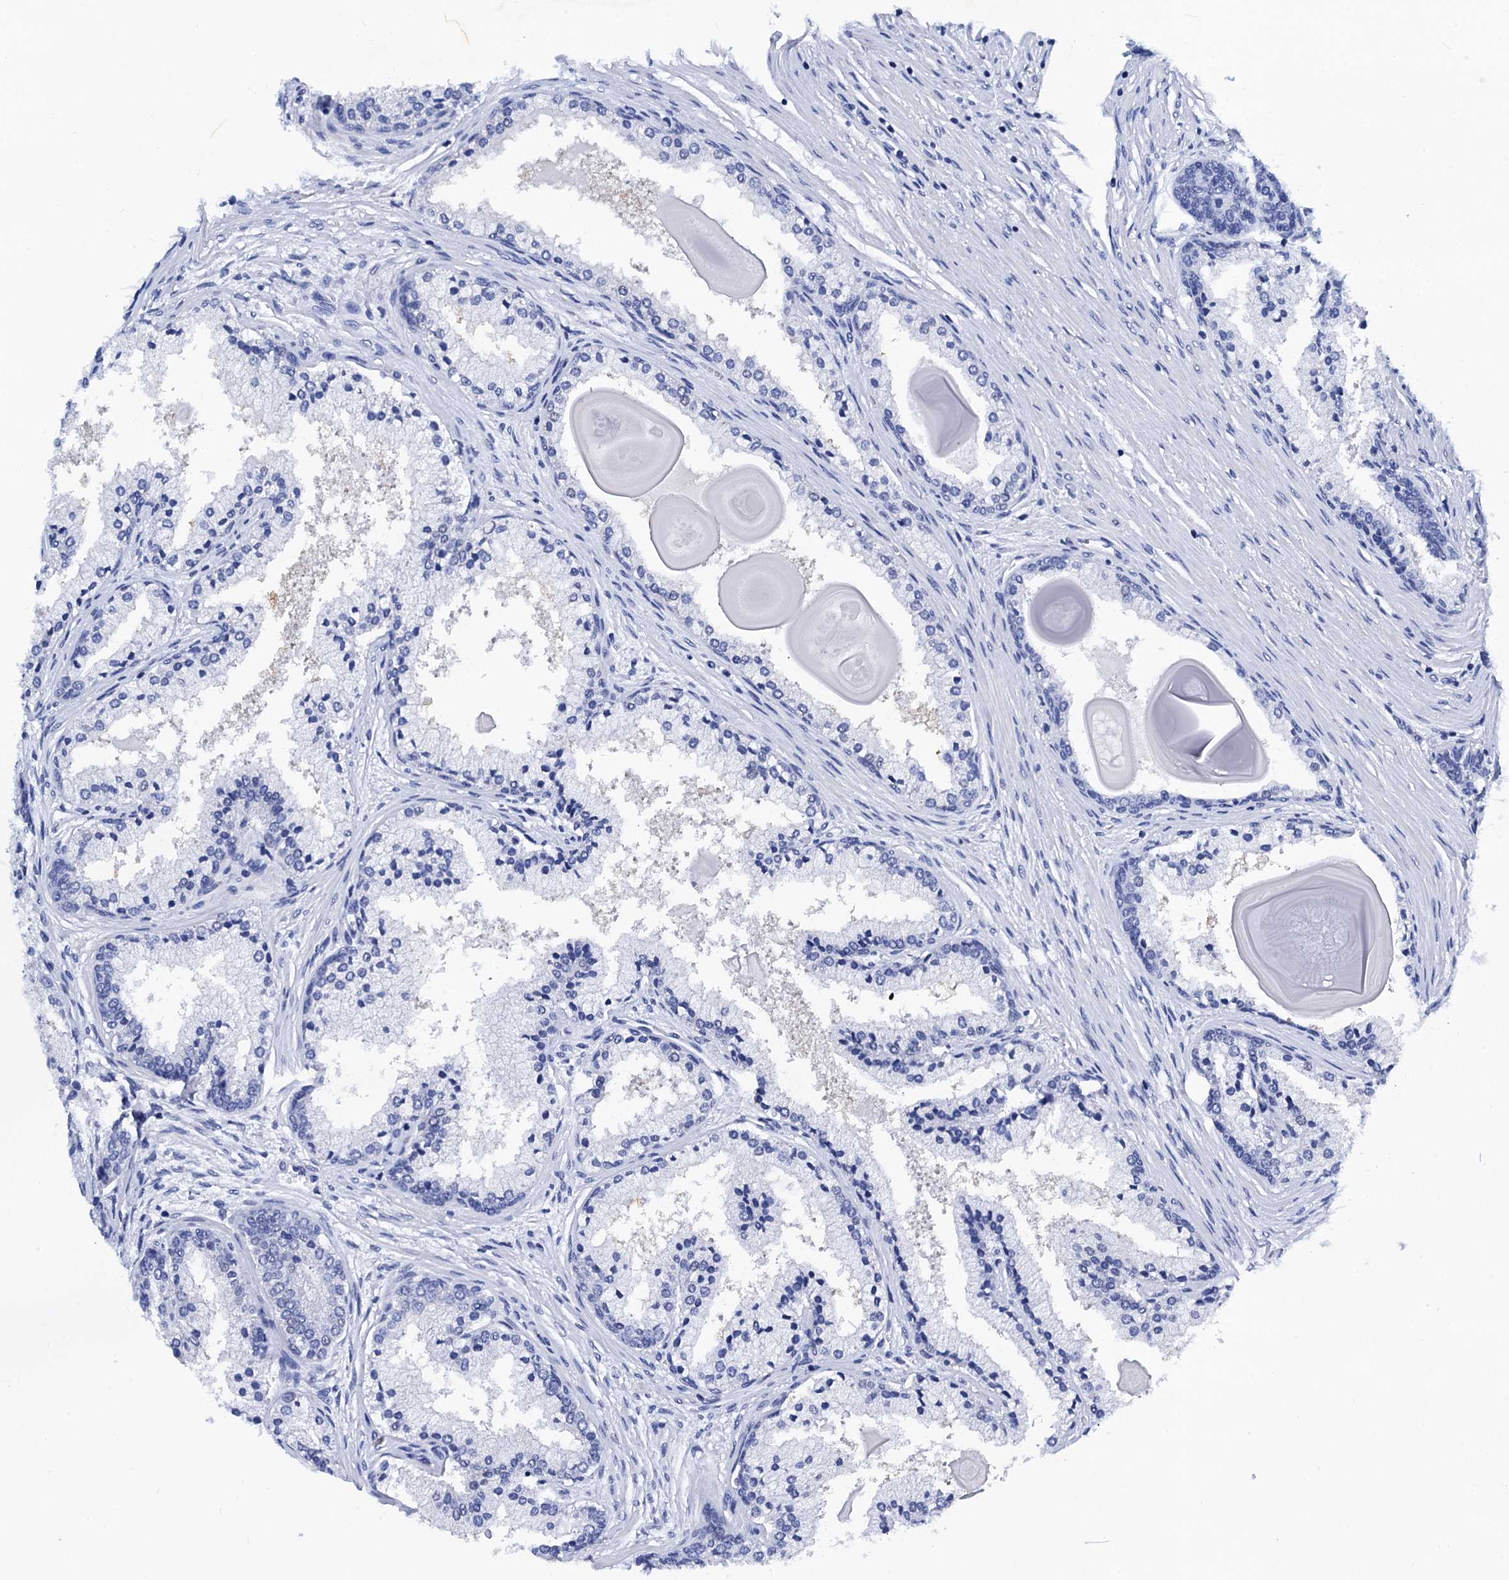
{"staining": {"intensity": "negative", "quantity": "none", "location": "none"}, "tissue": "prostate cancer", "cell_type": "Tumor cells", "image_type": "cancer", "snomed": [{"axis": "morphology", "description": "Adenocarcinoma, Low grade"}, {"axis": "topography", "description": "Prostate"}], "caption": "An immunohistochemistry (IHC) photomicrograph of low-grade adenocarcinoma (prostate) is shown. There is no staining in tumor cells of low-grade adenocarcinoma (prostate). (Brightfield microscopy of DAB immunohistochemistry (IHC) at high magnification).", "gene": "MYBPC3", "patient": {"sex": "male", "age": 59}}